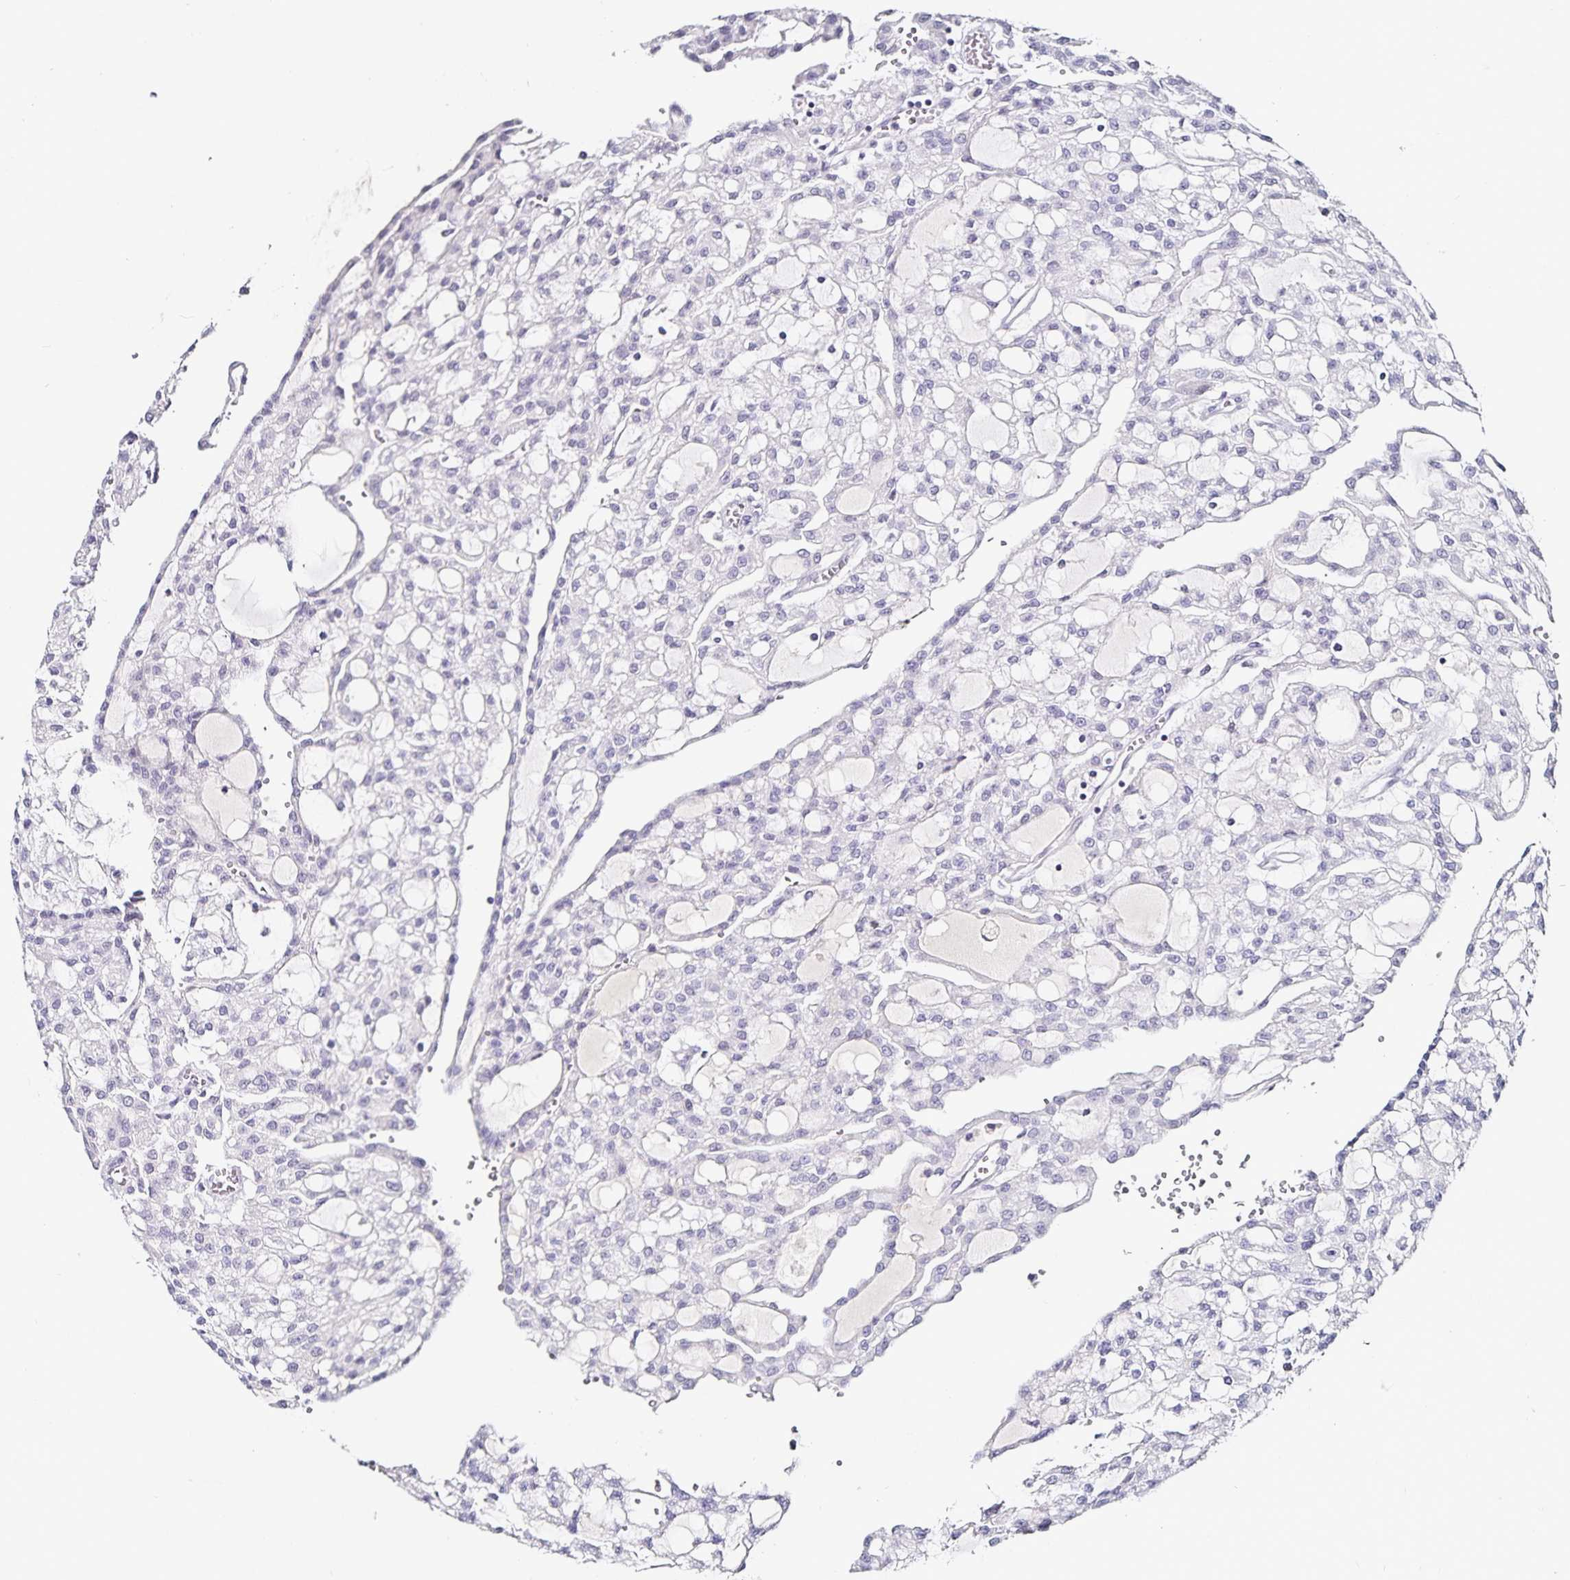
{"staining": {"intensity": "negative", "quantity": "none", "location": "none"}, "tissue": "renal cancer", "cell_type": "Tumor cells", "image_type": "cancer", "snomed": [{"axis": "morphology", "description": "Adenocarcinoma, NOS"}, {"axis": "topography", "description": "Kidney"}], "caption": "Tumor cells are negative for brown protein staining in adenocarcinoma (renal).", "gene": "TTR", "patient": {"sex": "male", "age": 63}}